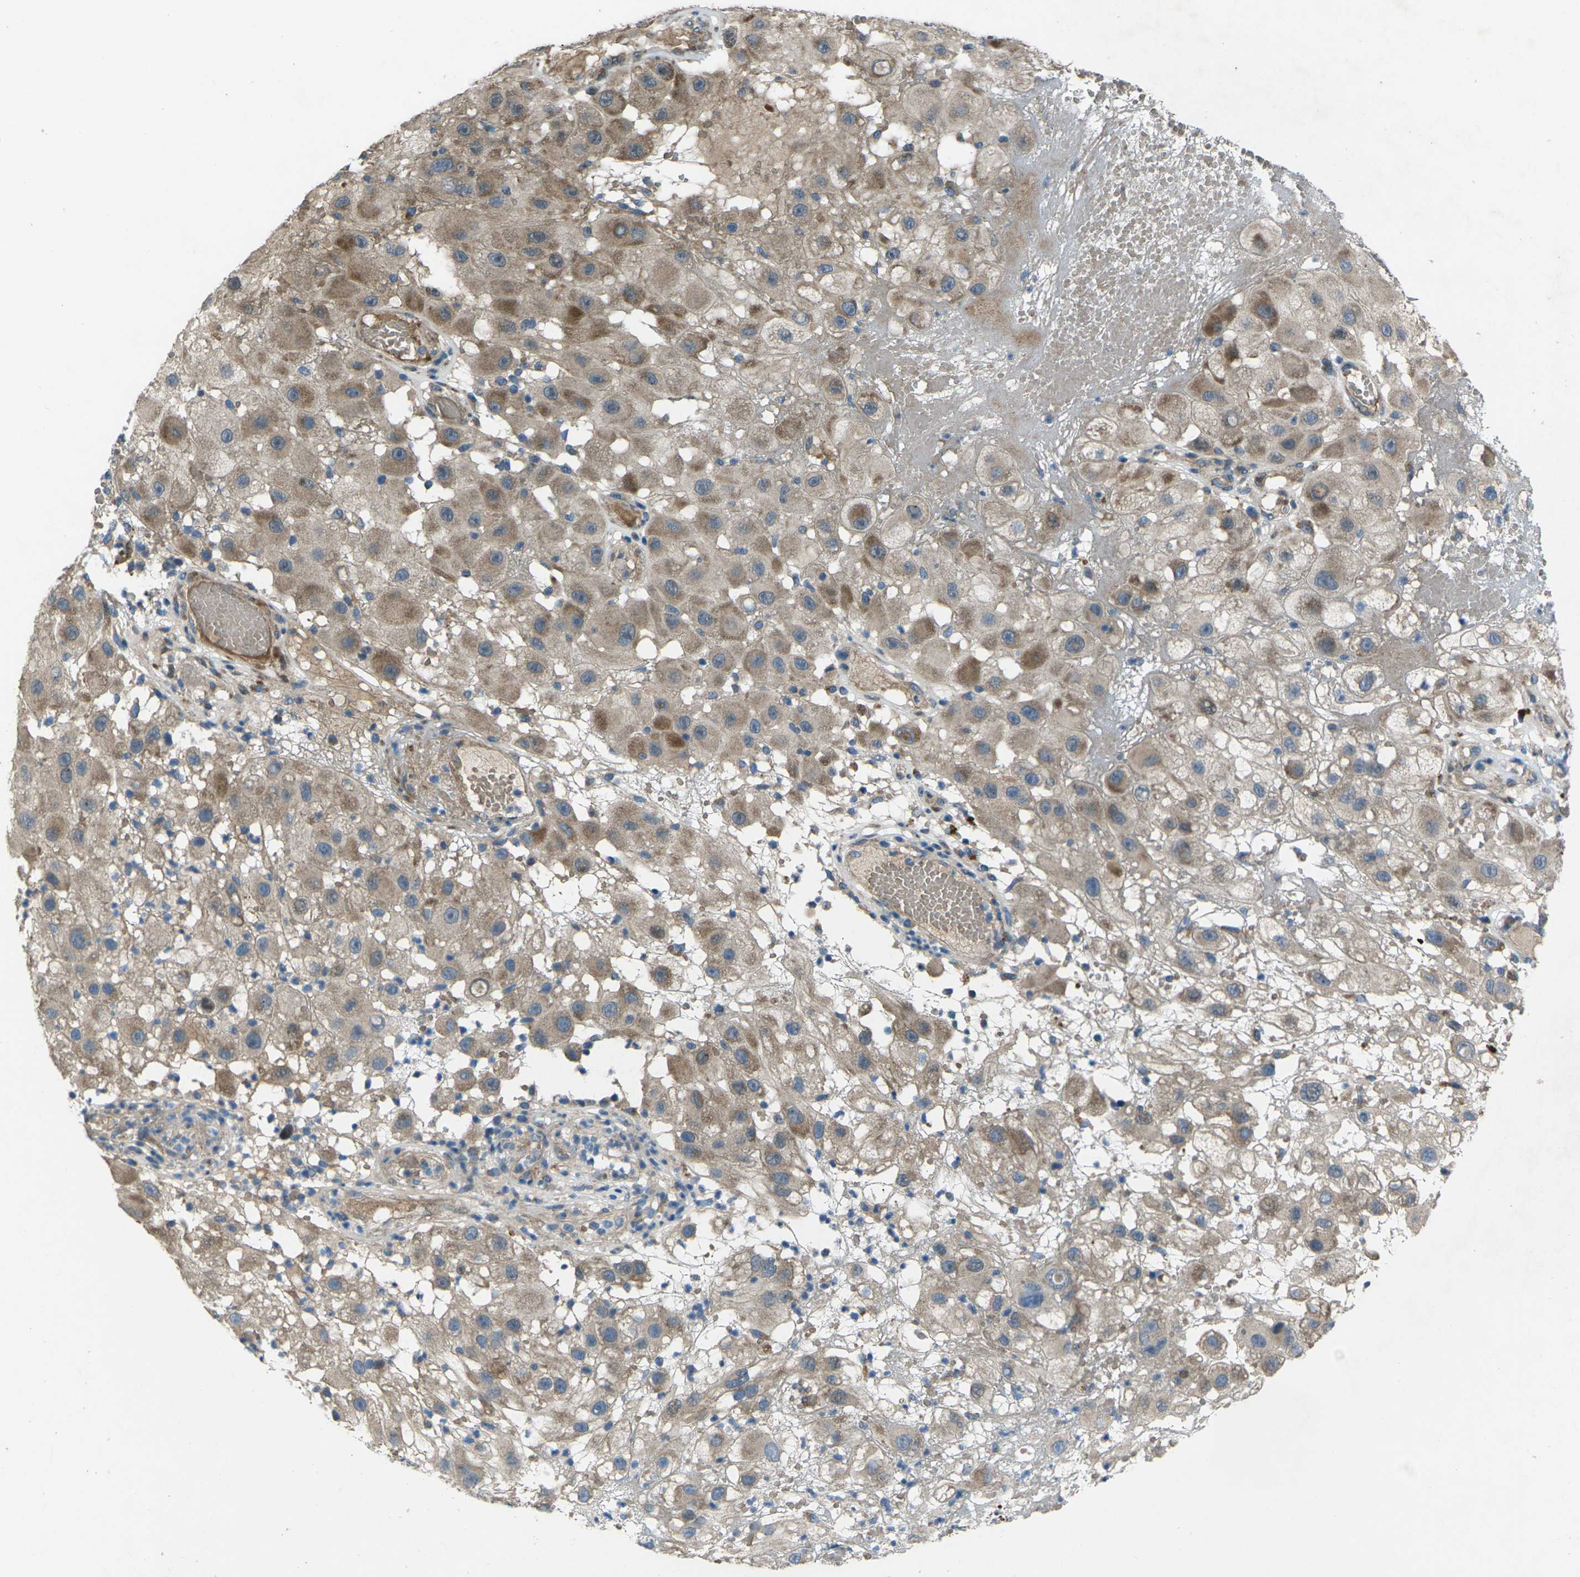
{"staining": {"intensity": "moderate", "quantity": ">75%", "location": "cytoplasmic/membranous"}, "tissue": "melanoma", "cell_type": "Tumor cells", "image_type": "cancer", "snomed": [{"axis": "morphology", "description": "Malignant melanoma, NOS"}, {"axis": "topography", "description": "Skin"}], "caption": "IHC of human melanoma exhibits medium levels of moderate cytoplasmic/membranous expression in approximately >75% of tumor cells.", "gene": "EDNRA", "patient": {"sex": "female", "age": 81}}